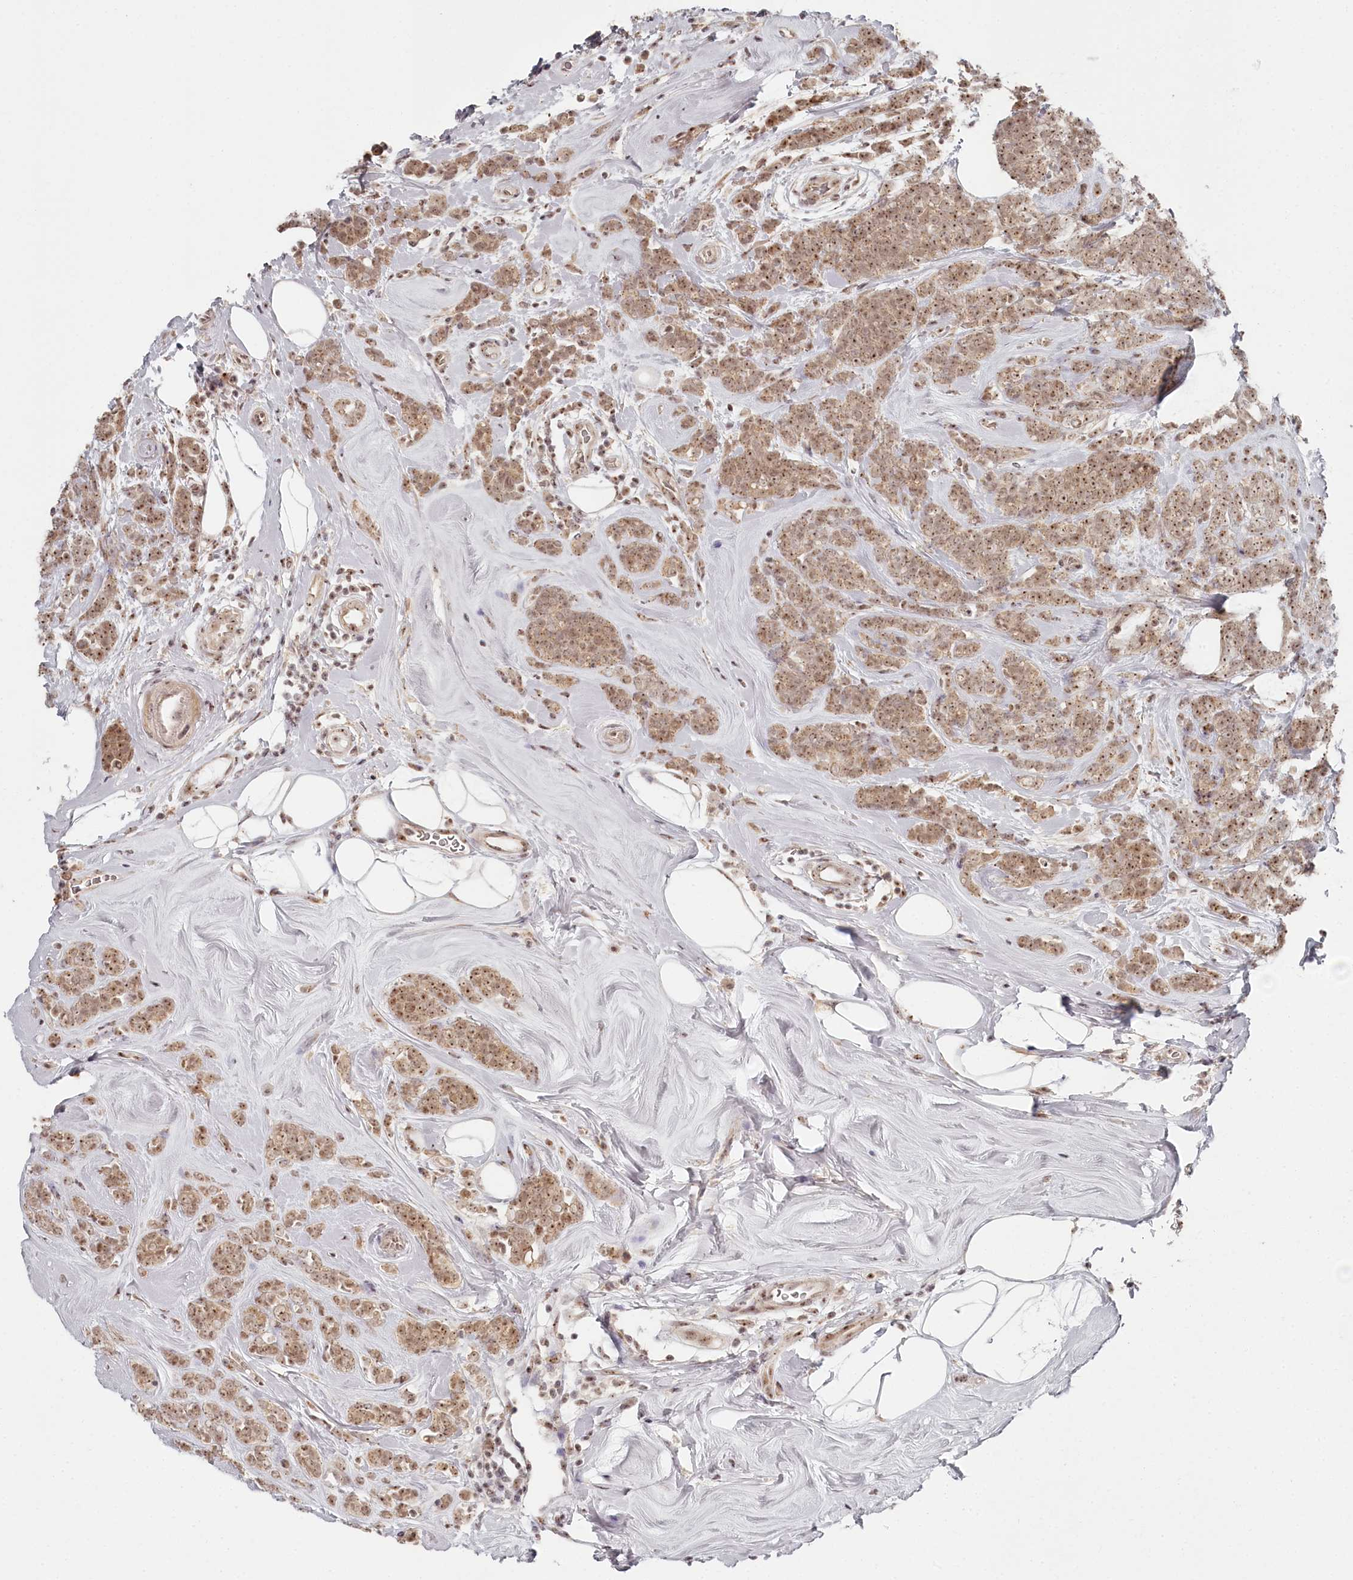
{"staining": {"intensity": "moderate", "quantity": ">75%", "location": "cytoplasmic/membranous,nuclear"}, "tissue": "breast cancer", "cell_type": "Tumor cells", "image_type": "cancer", "snomed": [{"axis": "morphology", "description": "Lobular carcinoma"}, {"axis": "topography", "description": "Breast"}], "caption": "Brown immunohistochemical staining in lobular carcinoma (breast) exhibits moderate cytoplasmic/membranous and nuclear positivity in about >75% of tumor cells. (DAB (3,3'-diaminobenzidine) IHC, brown staining for protein, blue staining for nuclei).", "gene": "EXOSC1", "patient": {"sex": "female", "age": 58}}